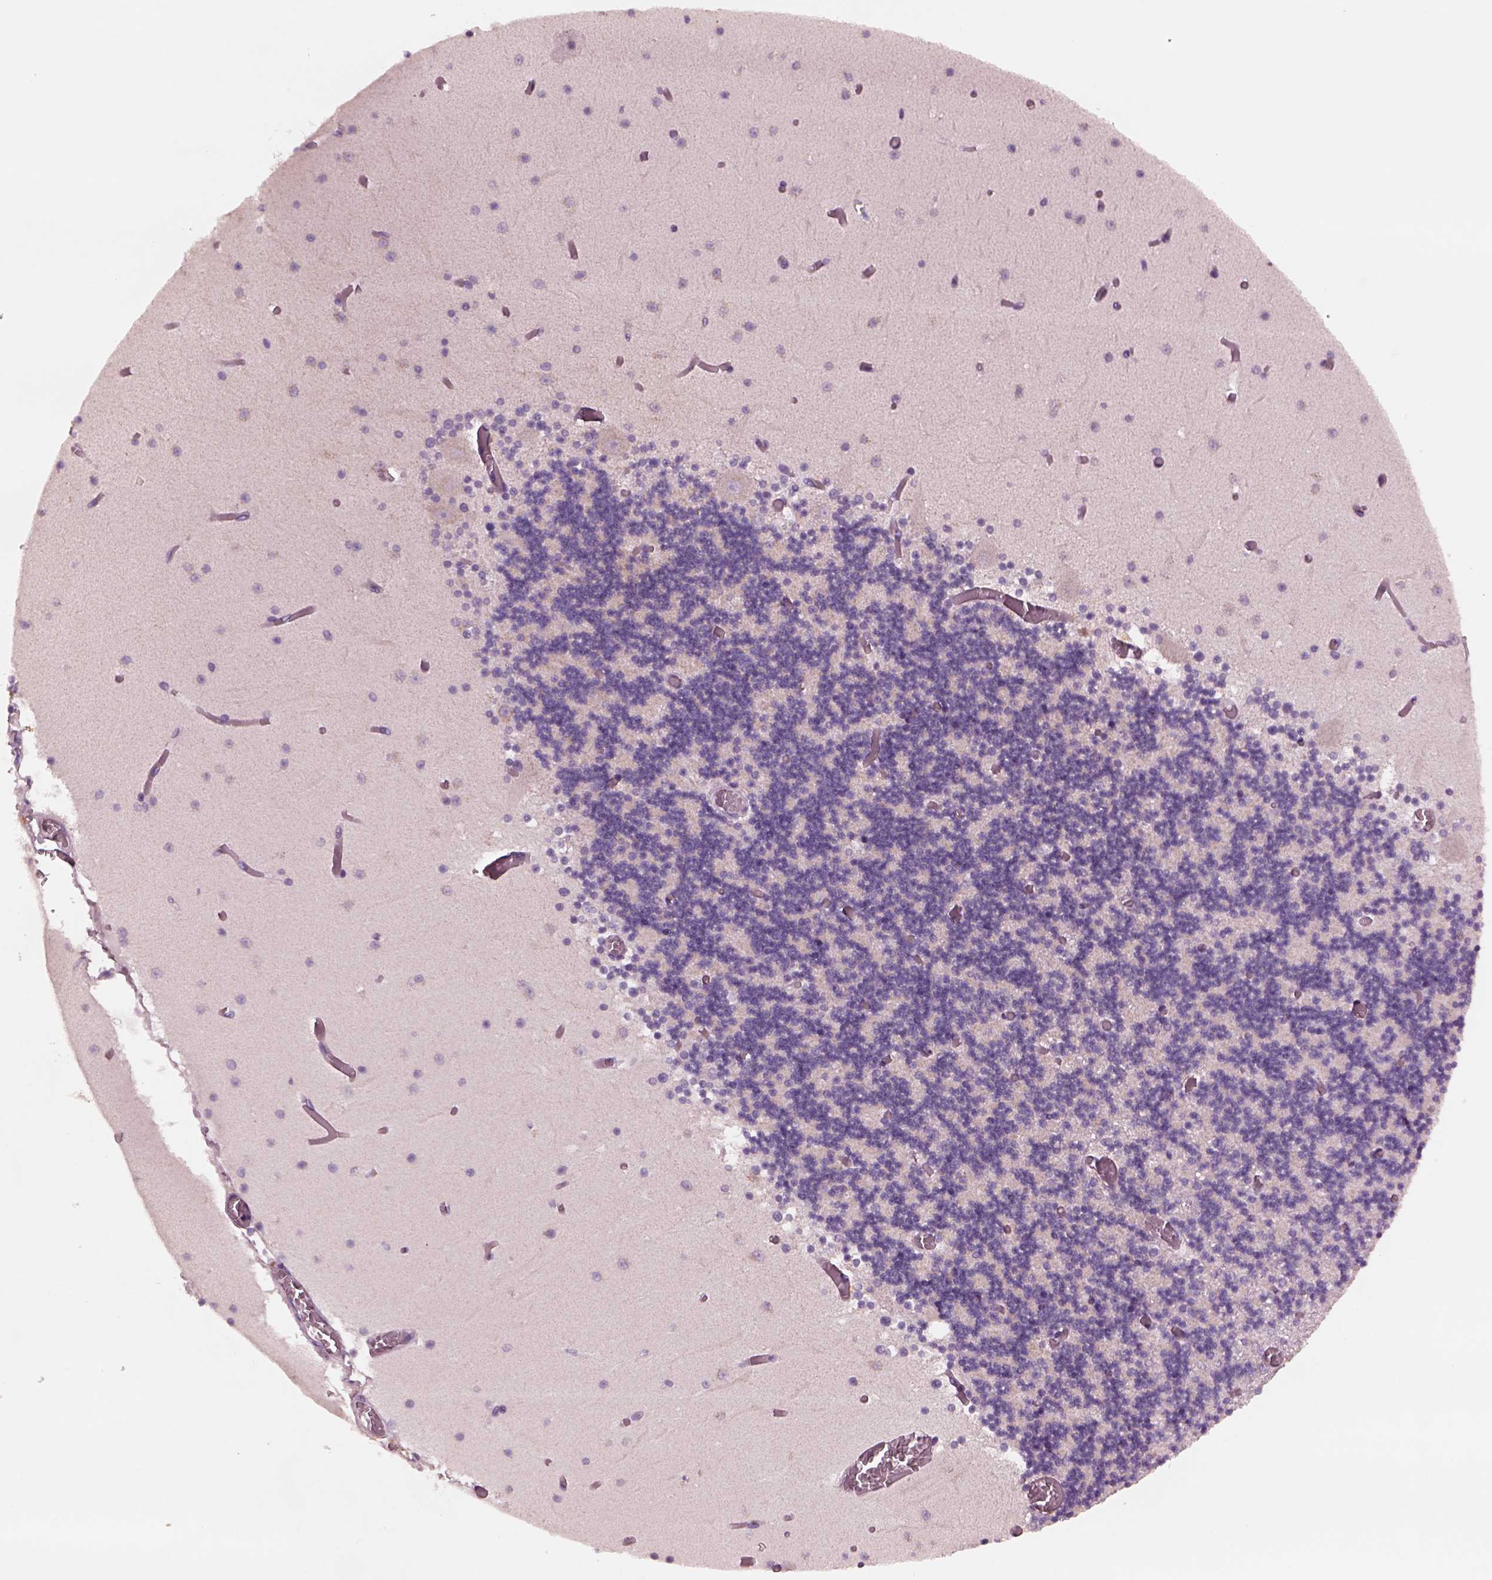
{"staining": {"intensity": "weak", "quantity": "25%-75%", "location": "cytoplasmic/membranous"}, "tissue": "cerebellum", "cell_type": "Cells in granular layer", "image_type": "normal", "snomed": [{"axis": "morphology", "description": "Normal tissue, NOS"}, {"axis": "topography", "description": "Cerebellum"}], "caption": "Cerebellum stained with DAB (3,3'-diaminobenzidine) immunohistochemistry (IHC) shows low levels of weak cytoplasmic/membranous staining in about 25%-75% of cells in granular layer.", "gene": "AP4M1", "patient": {"sex": "female", "age": 28}}